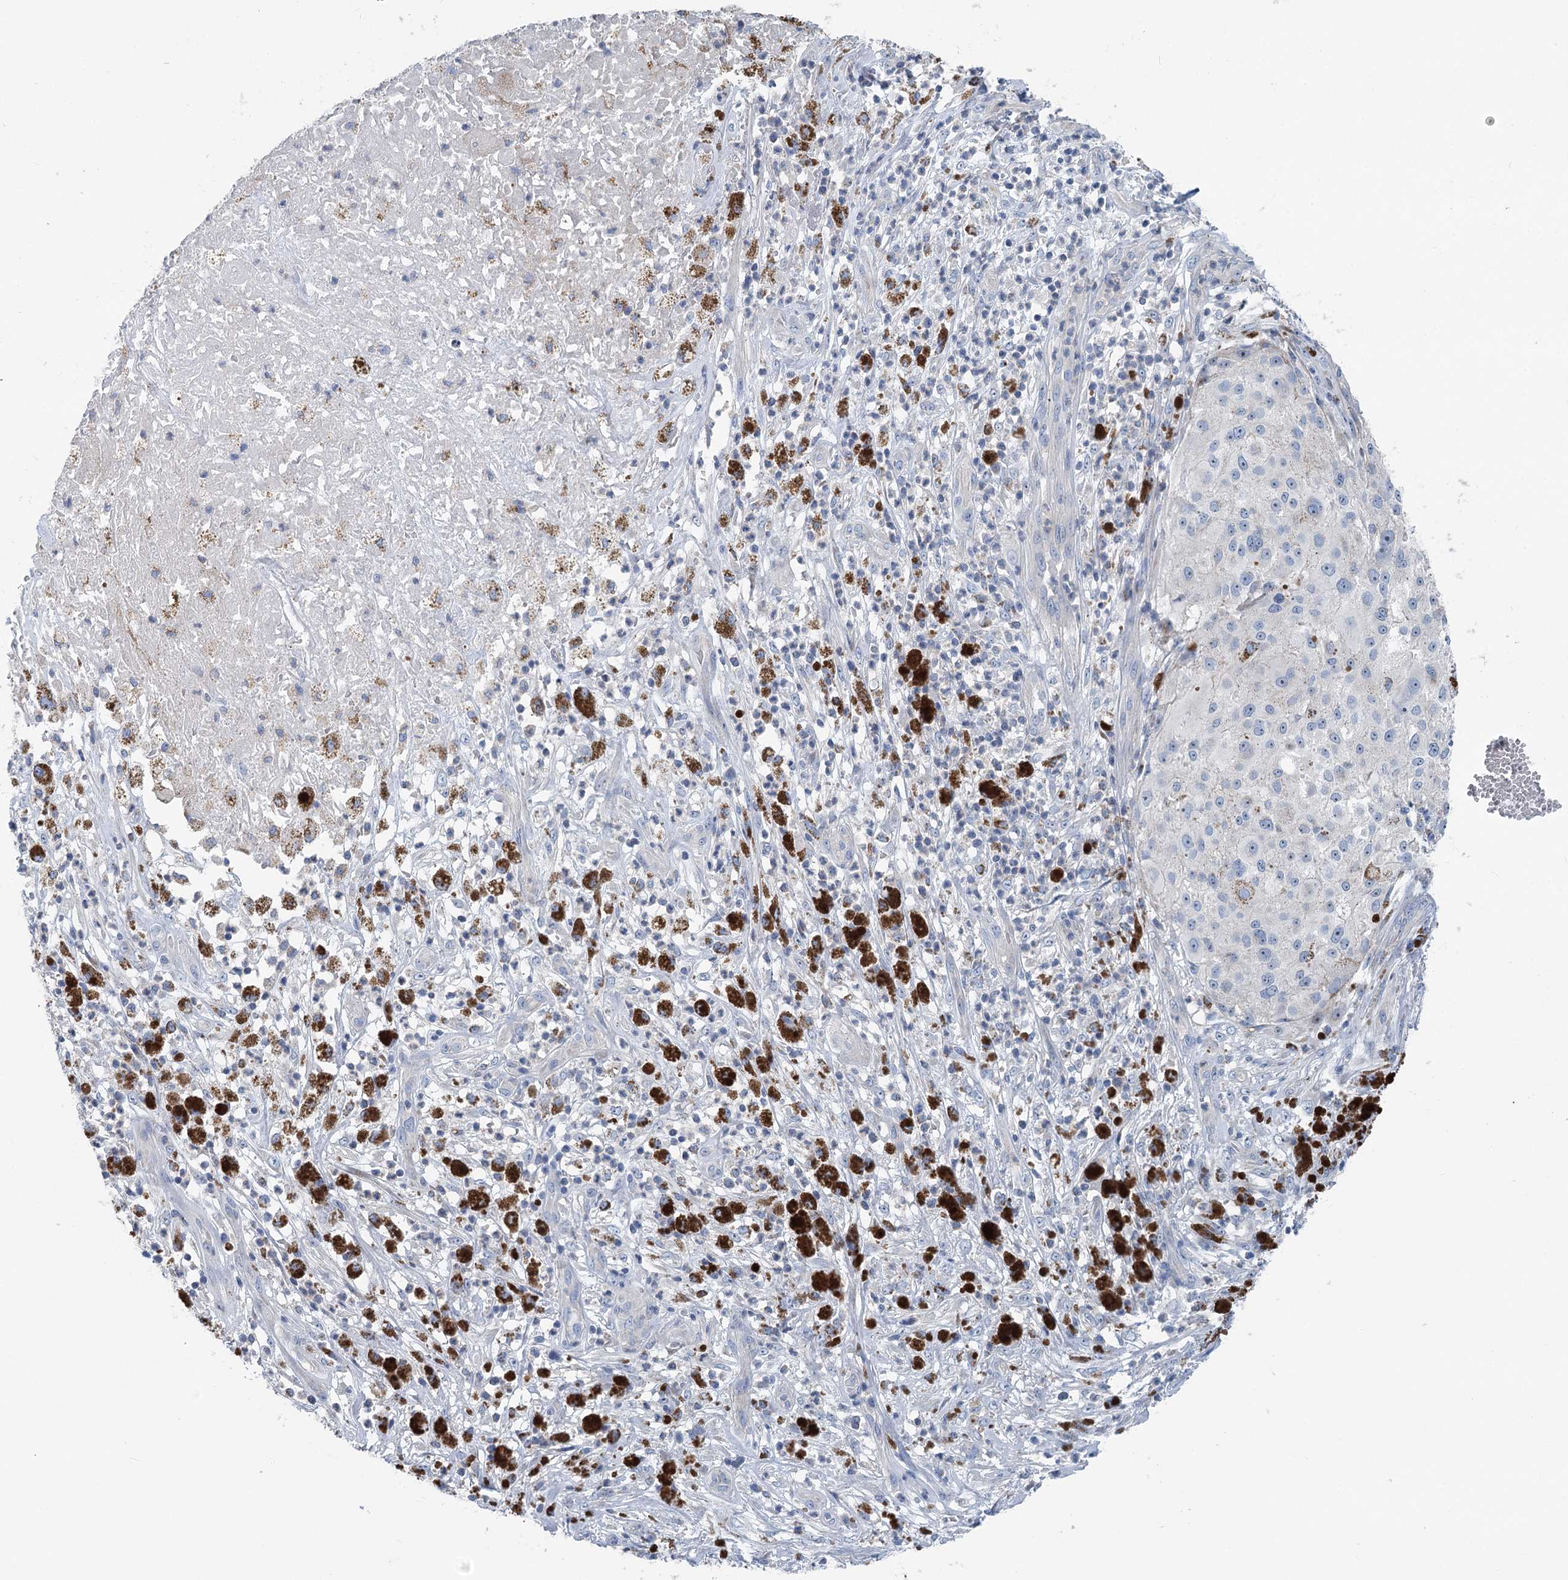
{"staining": {"intensity": "negative", "quantity": "none", "location": "none"}, "tissue": "melanoma", "cell_type": "Tumor cells", "image_type": "cancer", "snomed": [{"axis": "morphology", "description": "Necrosis, NOS"}, {"axis": "morphology", "description": "Malignant melanoma, NOS"}, {"axis": "topography", "description": "Skin"}], "caption": "Immunohistochemical staining of human malignant melanoma displays no significant expression in tumor cells.", "gene": "MARK2", "patient": {"sex": "female", "age": 87}}